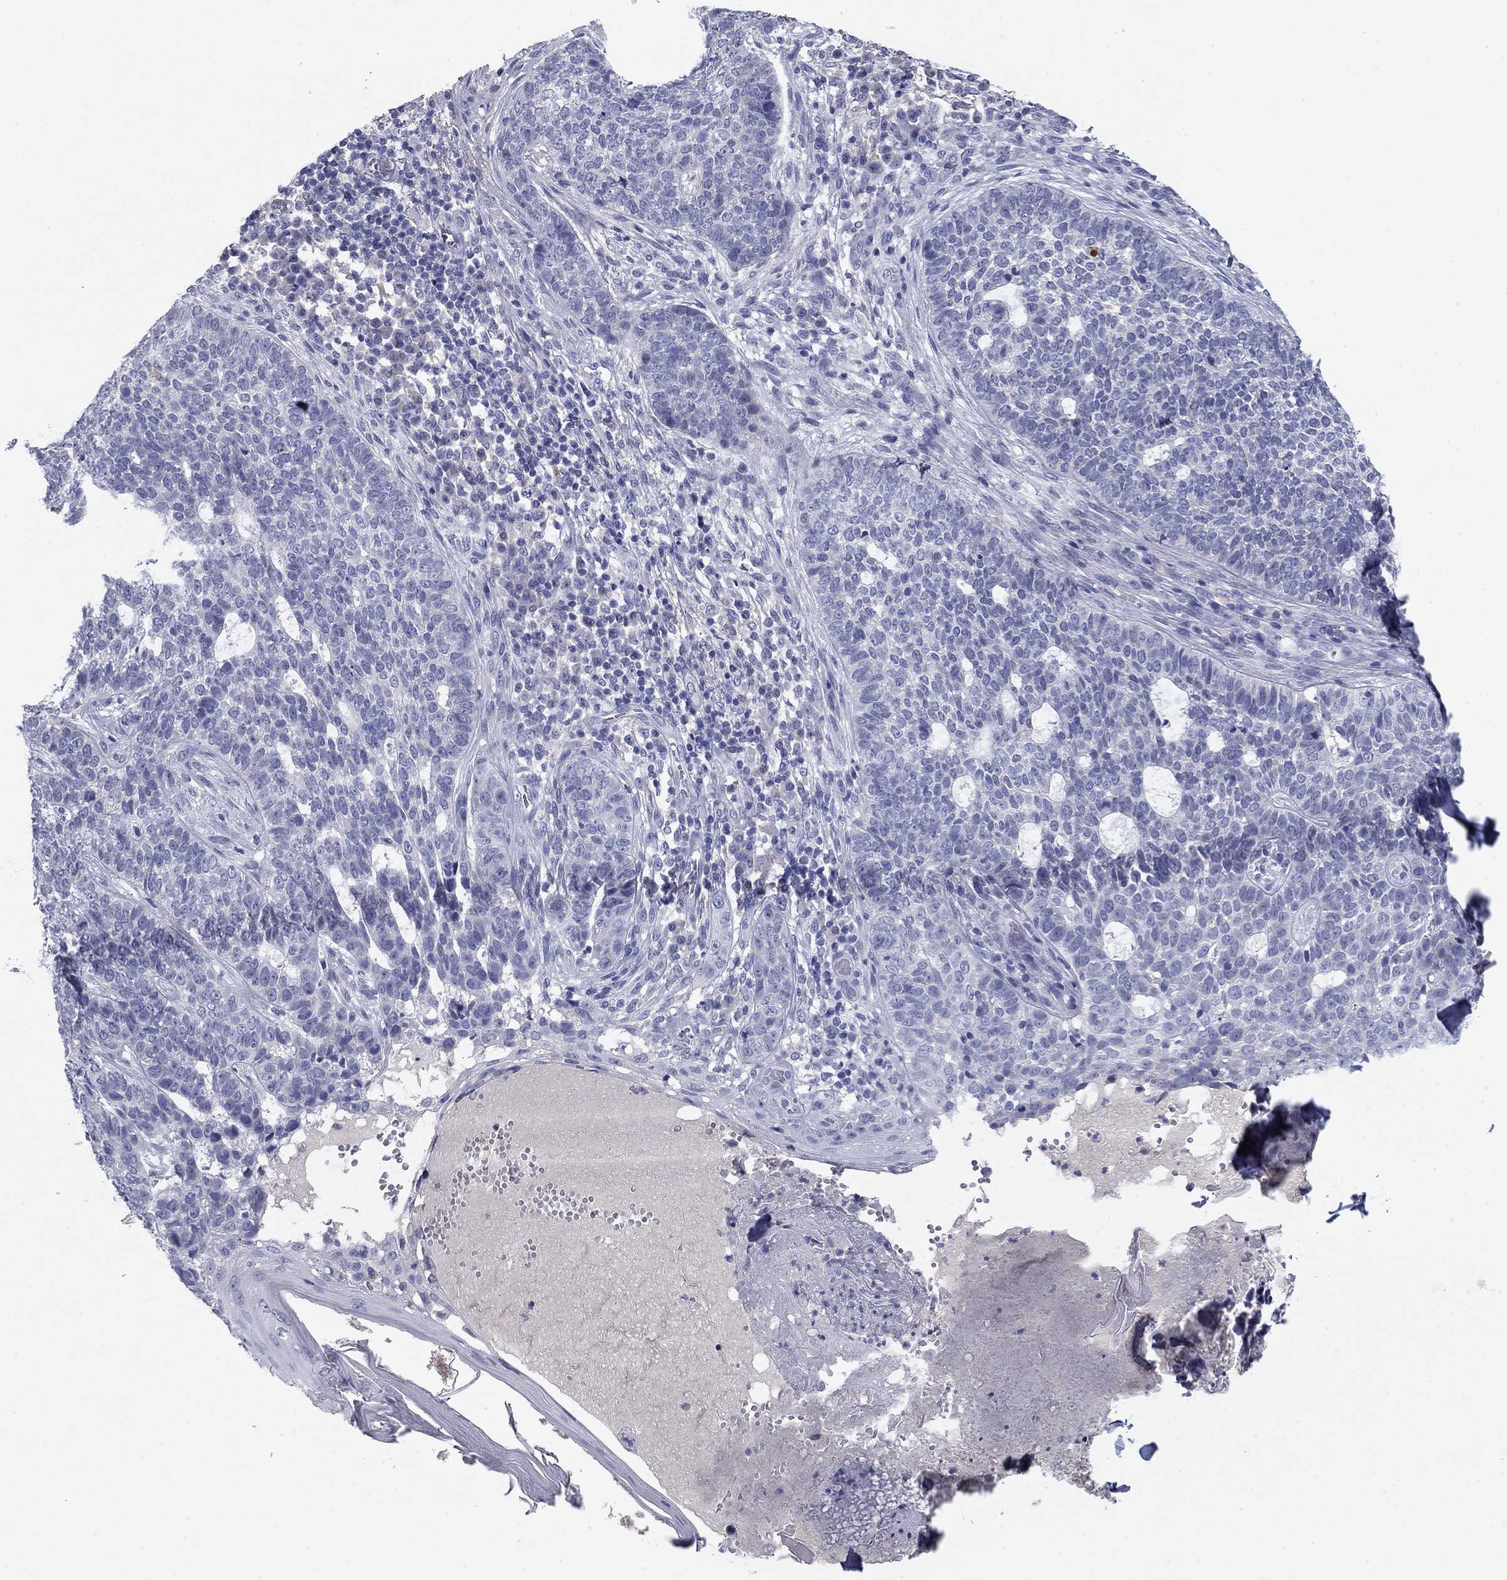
{"staining": {"intensity": "negative", "quantity": "none", "location": "none"}, "tissue": "skin cancer", "cell_type": "Tumor cells", "image_type": "cancer", "snomed": [{"axis": "morphology", "description": "Basal cell carcinoma"}, {"axis": "topography", "description": "Skin"}], "caption": "High power microscopy micrograph of an immunohistochemistry (IHC) histopathology image of skin cancer, revealing no significant staining in tumor cells.", "gene": "CNTNAP4", "patient": {"sex": "female", "age": 69}}